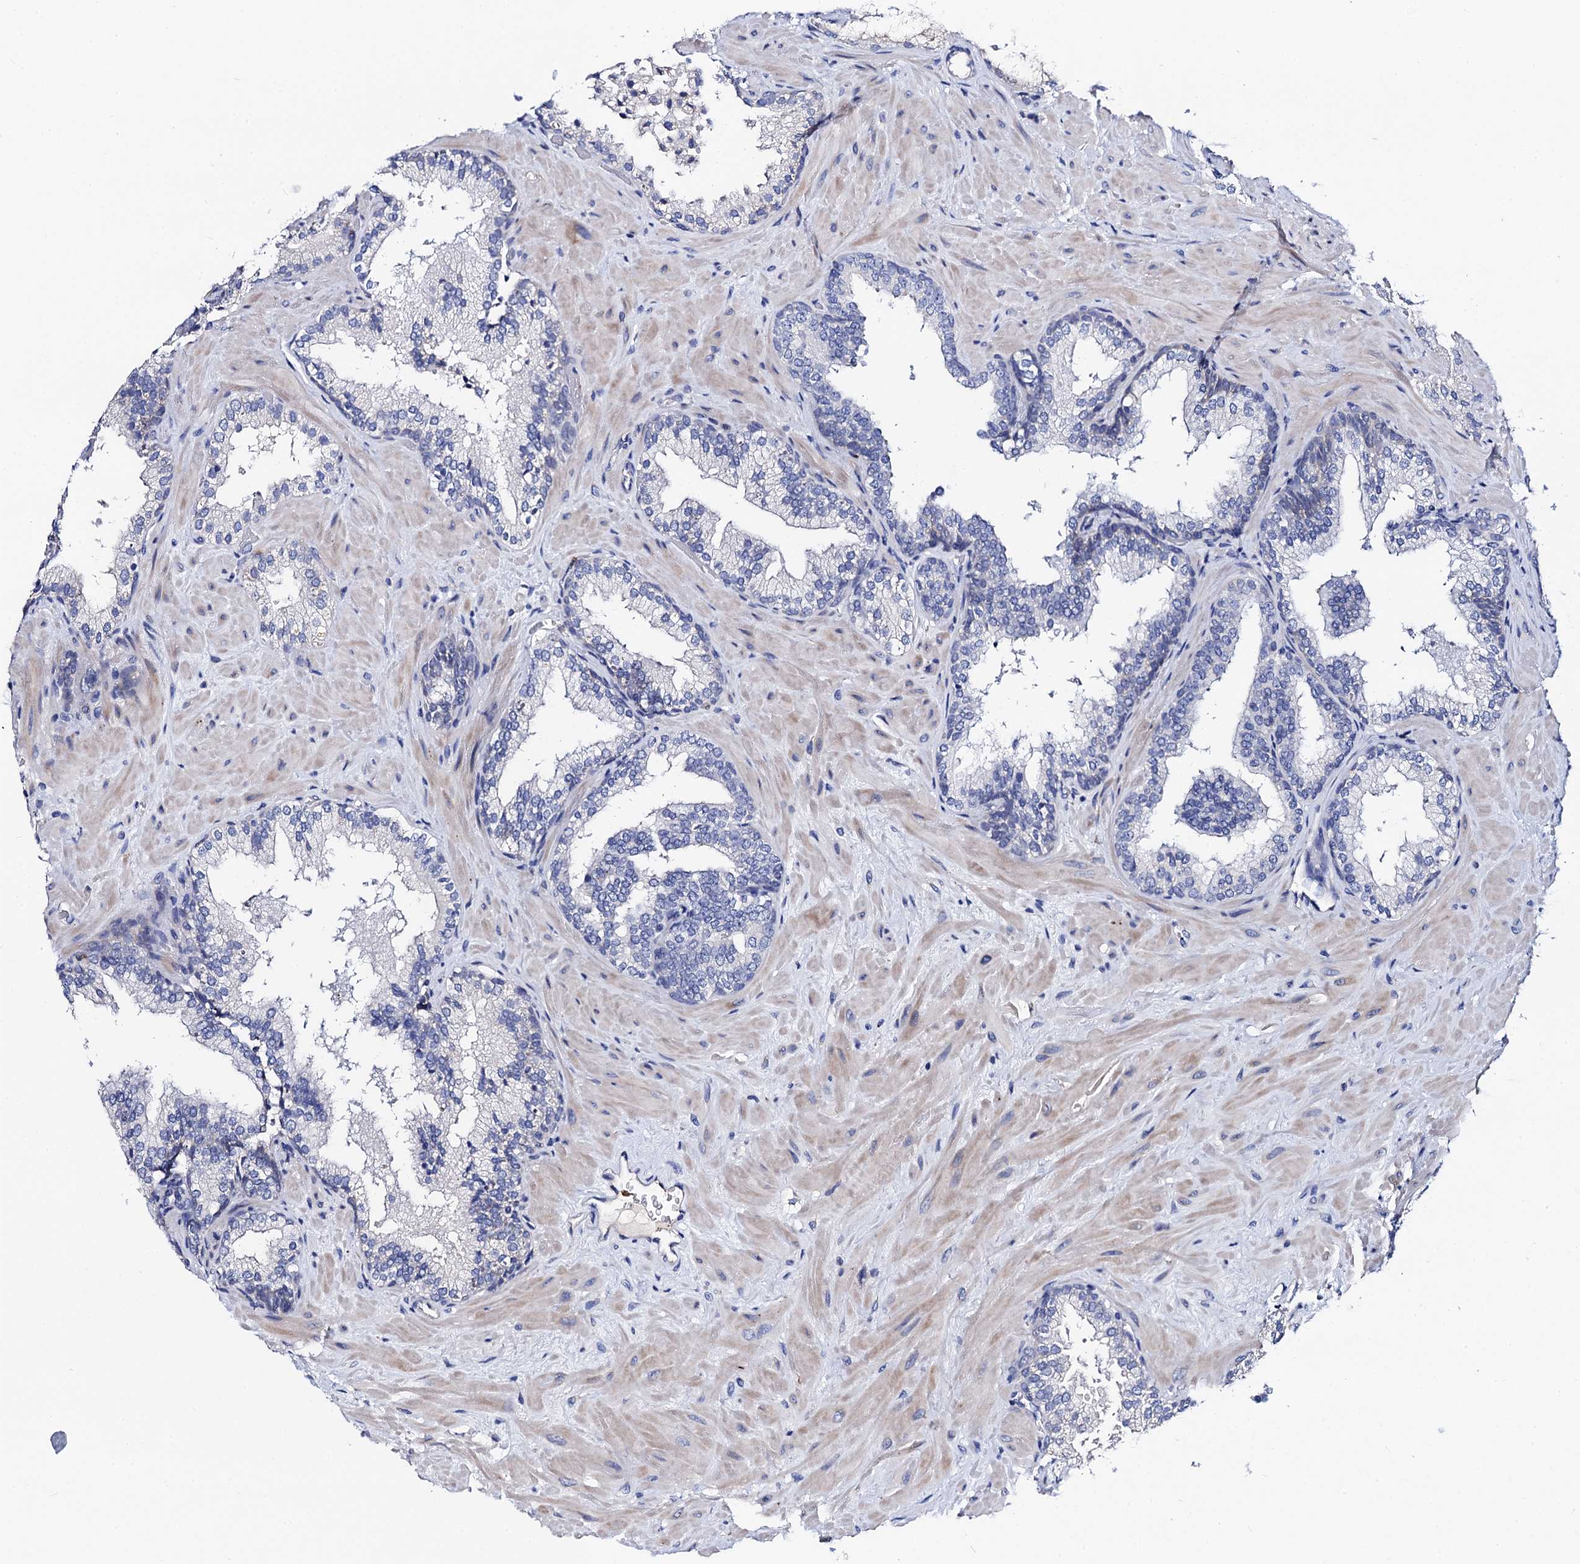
{"staining": {"intensity": "negative", "quantity": "none", "location": "none"}, "tissue": "prostate cancer", "cell_type": "Tumor cells", "image_type": "cancer", "snomed": [{"axis": "morphology", "description": "Adenocarcinoma, High grade"}, {"axis": "topography", "description": "Prostate"}], "caption": "Human prostate high-grade adenocarcinoma stained for a protein using IHC demonstrates no positivity in tumor cells.", "gene": "FREM3", "patient": {"sex": "male", "age": 64}}